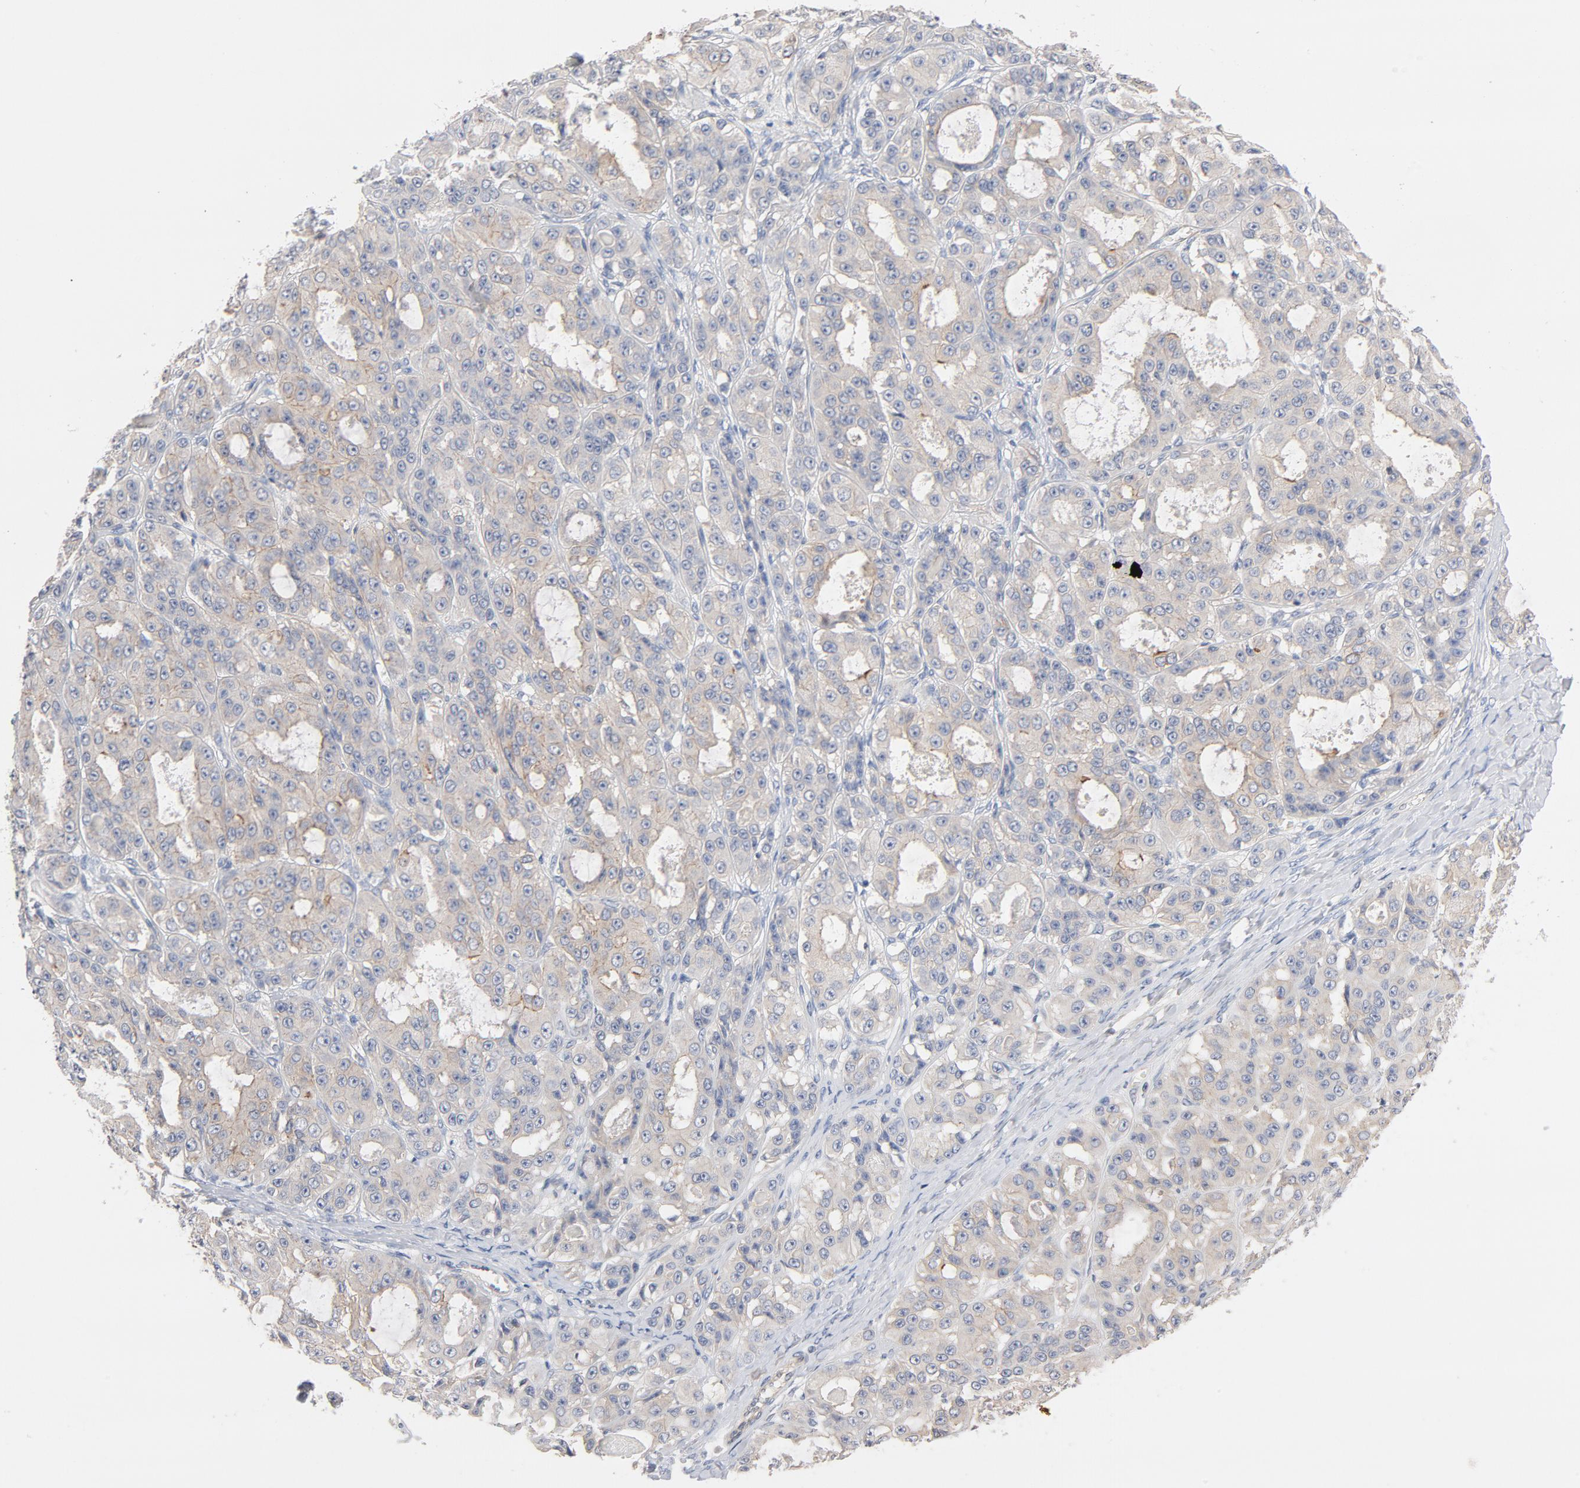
{"staining": {"intensity": "weak", "quantity": "25%-75%", "location": "cytoplasmic/membranous"}, "tissue": "ovarian cancer", "cell_type": "Tumor cells", "image_type": "cancer", "snomed": [{"axis": "morphology", "description": "Carcinoma, endometroid"}, {"axis": "topography", "description": "Ovary"}], "caption": "A photomicrograph of ovarian endometroid carcinoma stained for a protein demonstrates weak cytoplasmic/membranous brown staining in tumor cells.", "gene": "STRN3", "patient": {"sex": "female", "age": 61}}